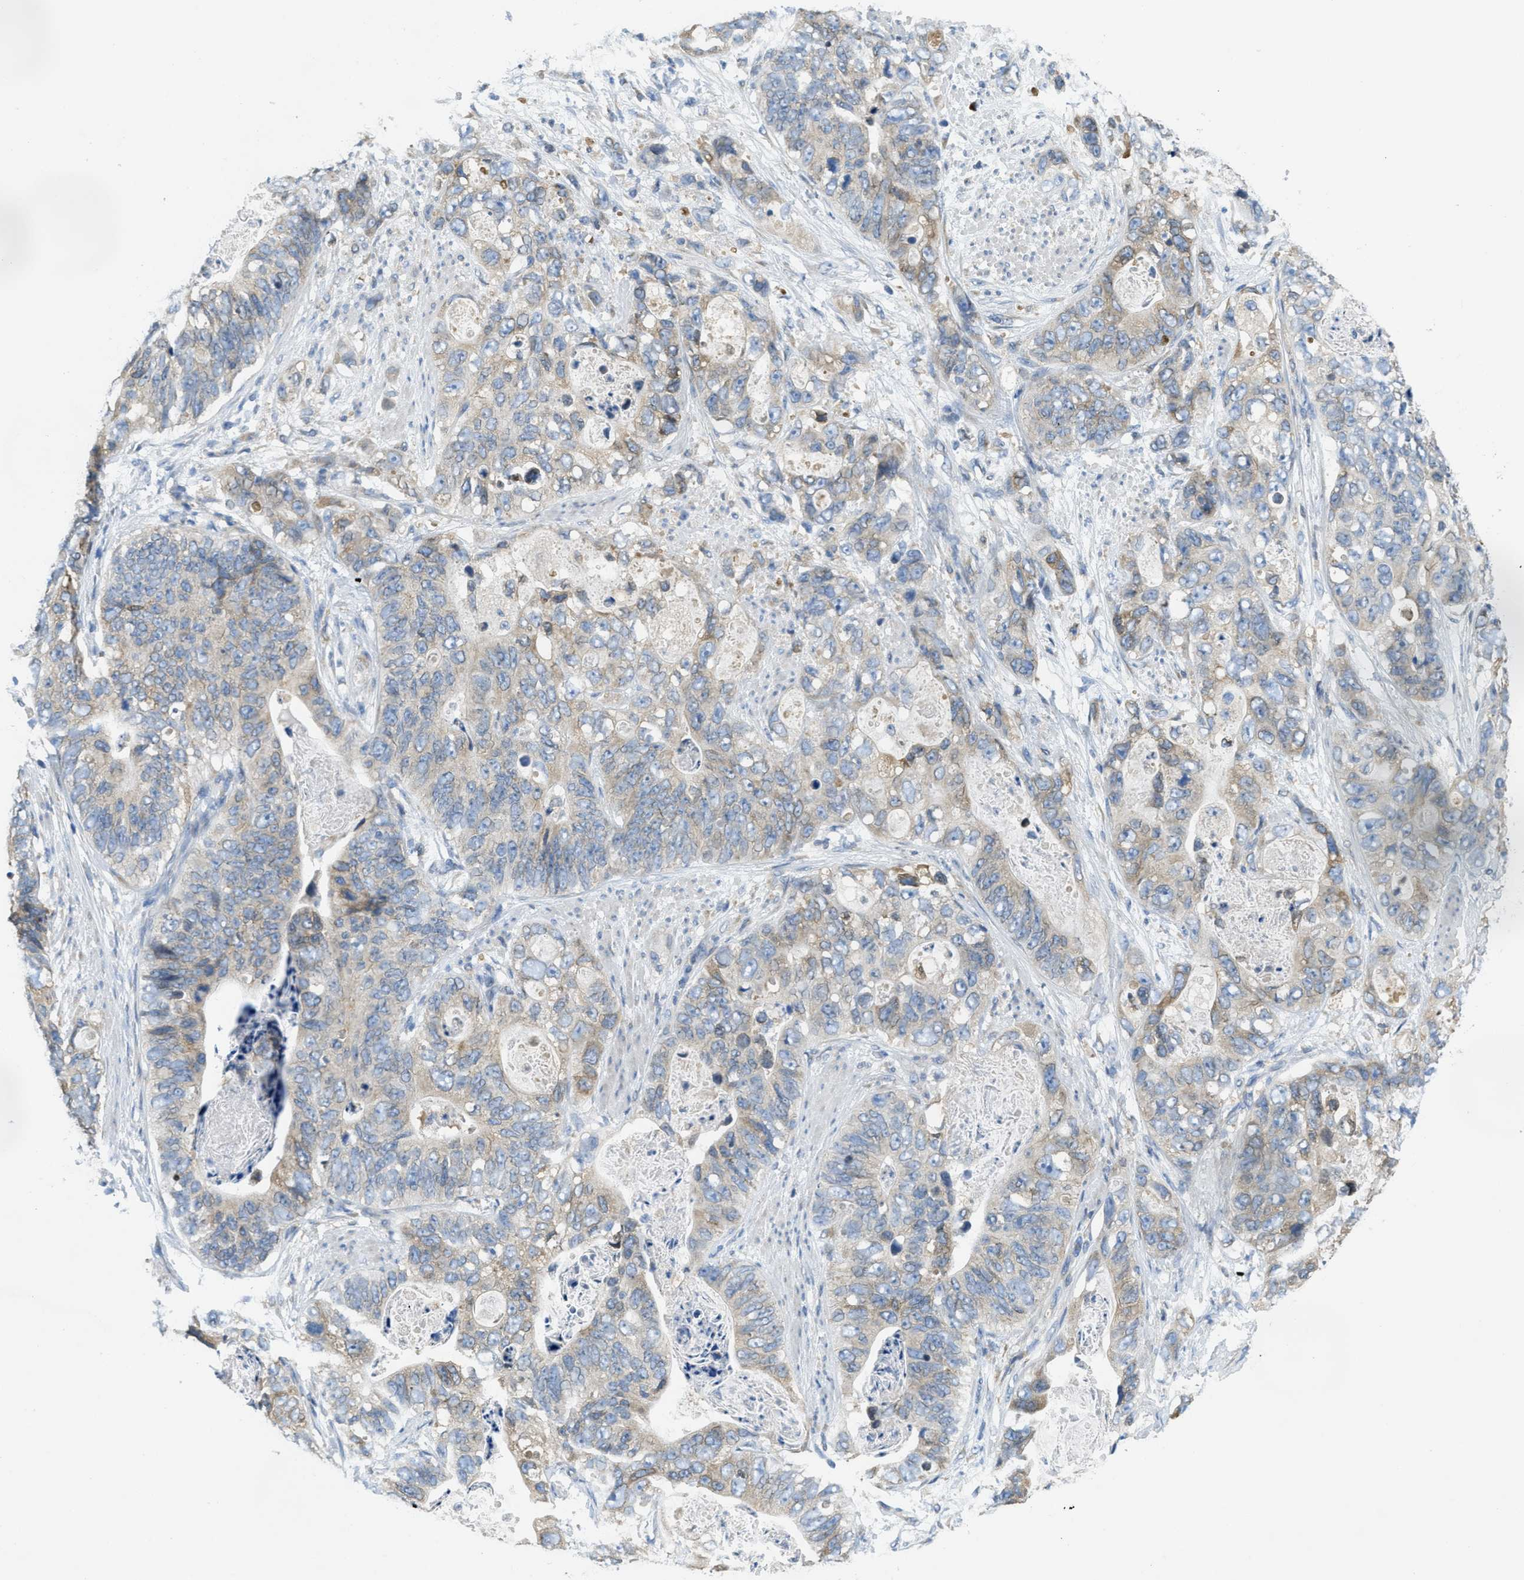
{"staining": {"intensity": "weak", "quantity": "<25%", "location": "cytoplasmic/membranous"}, "tissue": "stomach cancer", "cell_type": "Tumor cells", "image_type": "cancer", "snomed": [{"axis": "morphology", "description": "Adenocarcinoma, NOS"}, {"axis": "topography", "description": "Stomach"}], "caption": "Tumor cells show no significant protein positivity in stomach adenocarcinoma.", "gene": "MPDU1", "patient": {"sex": "female", "age": 89}}